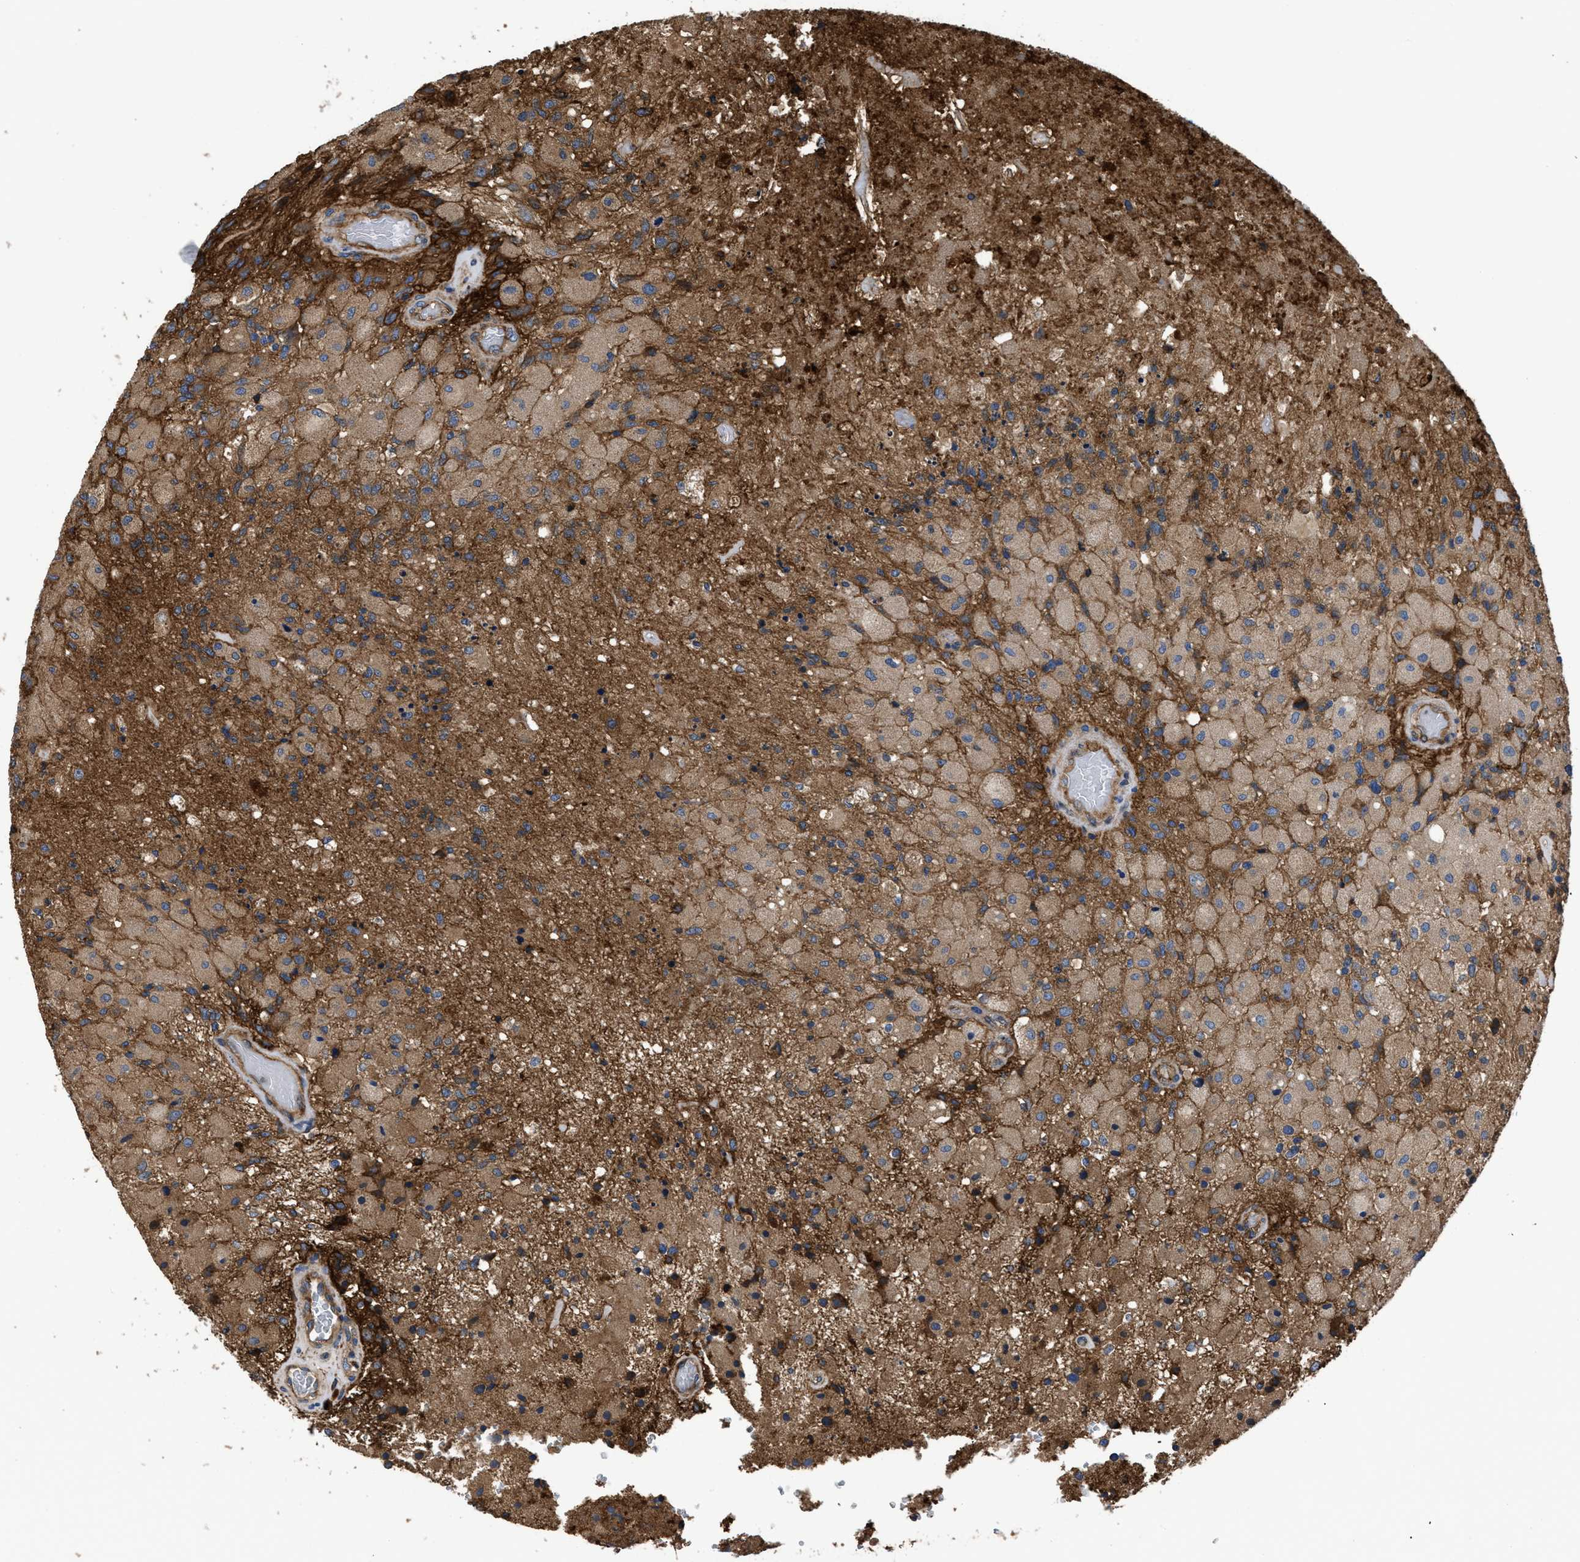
{"staining": {"intensity": "moderate", "quantity": ">75%", "location": "cytoplasmic/membranous"}, "tissue": "glioma", "cell_type": "Tumor cells", "image_type": "cancer", "snomed": [{"axis": "morphology", "description": "Normal tissue, NOS"}, {"axis": "morphology", "description": "Glioma, malignant, High grade"}, {"axis": "topography", "description": "Cerebral cortex"}], "caption": "Glioma tissue reveals moderate cytoplasmic/membranous positivity in approximately >75% of tumor cells", "gene": "NT5E", "patient": {"sex": "male", "age": 77}}